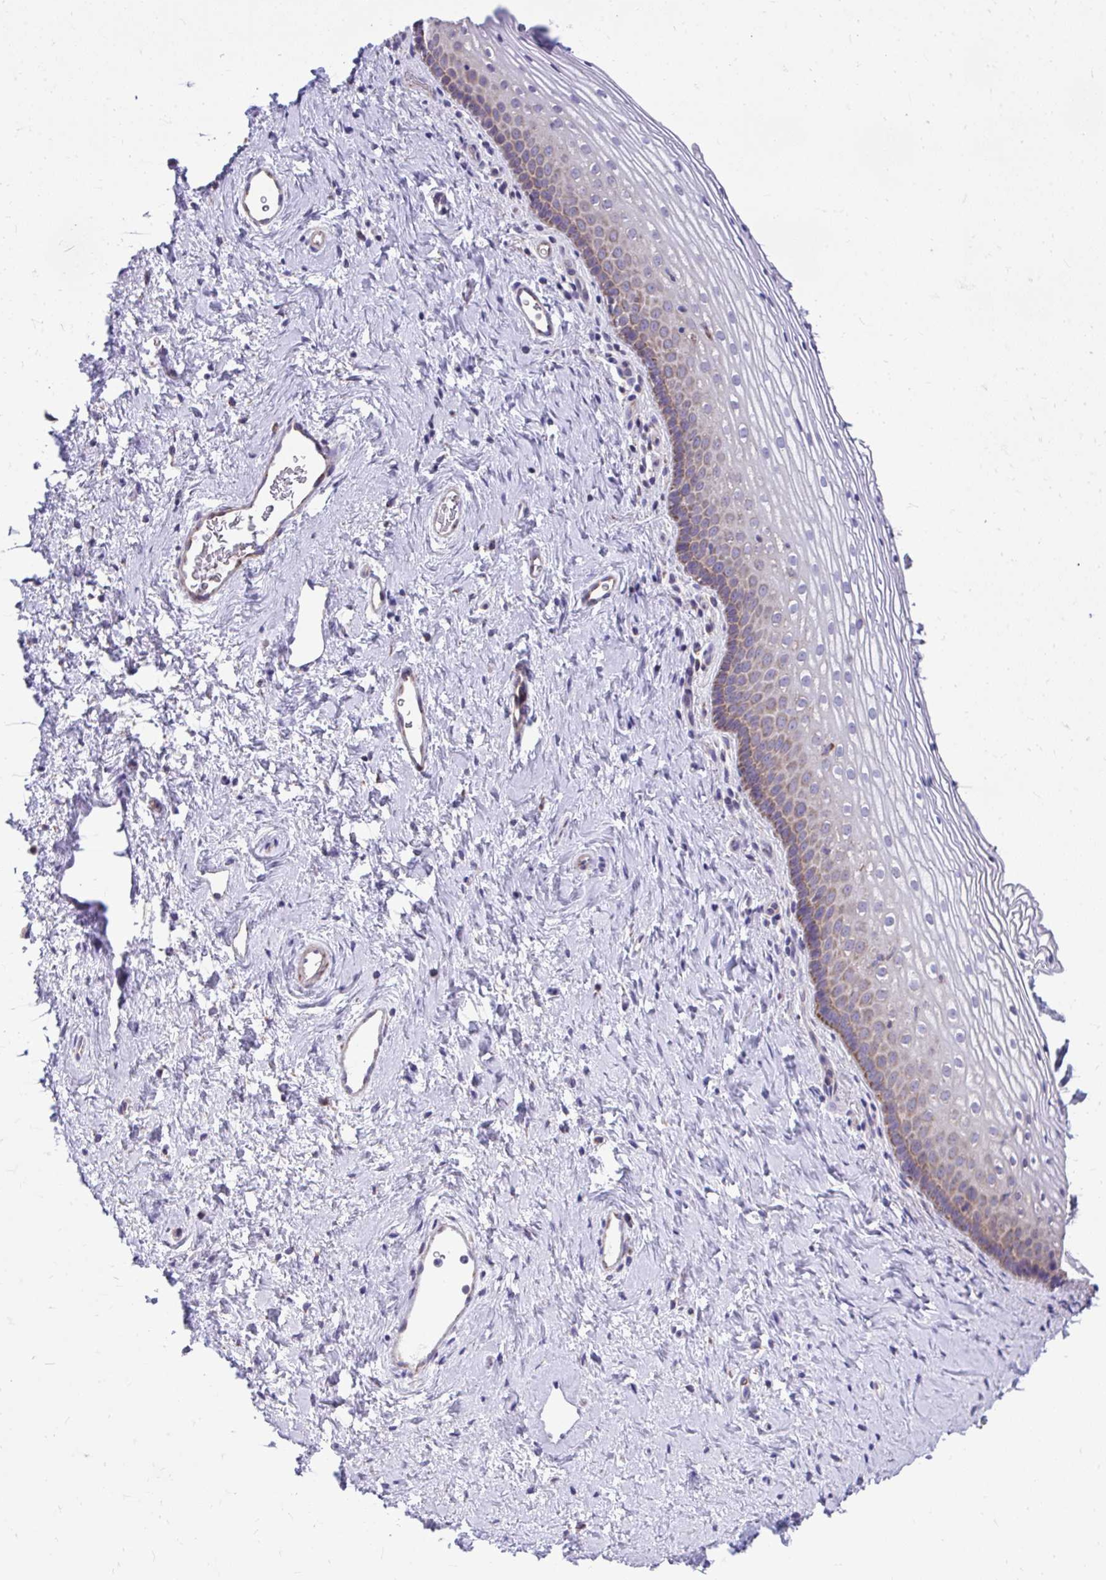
{"staining": {"intensity": "weak", "quantity": "<25%", "location": "cytoplasmic/membranous"}, "tissue": "vagina", "cell_type": "Squamous epithelial cells", "image_type": "normal", "snomed": [{"axis": "morphology", "description": "Normal tissue, NOS"}, {"axis": "morphology", "description": "Squamous cell carcinoma, NOS"}, {"axis": "topography", "description": "Vagina"}, {"axis": "topography", "description": "Cervix"}], "caption": "The immunohistochemistry histopathology image has no significant staining in squamous epithelial cells of vagina. The staining is performed using DAB brown chromogen with nuclei counter-stained in using hematoxylin.", "gene": "LINGO4", "patient": {"sex": "female", "age": 45}}